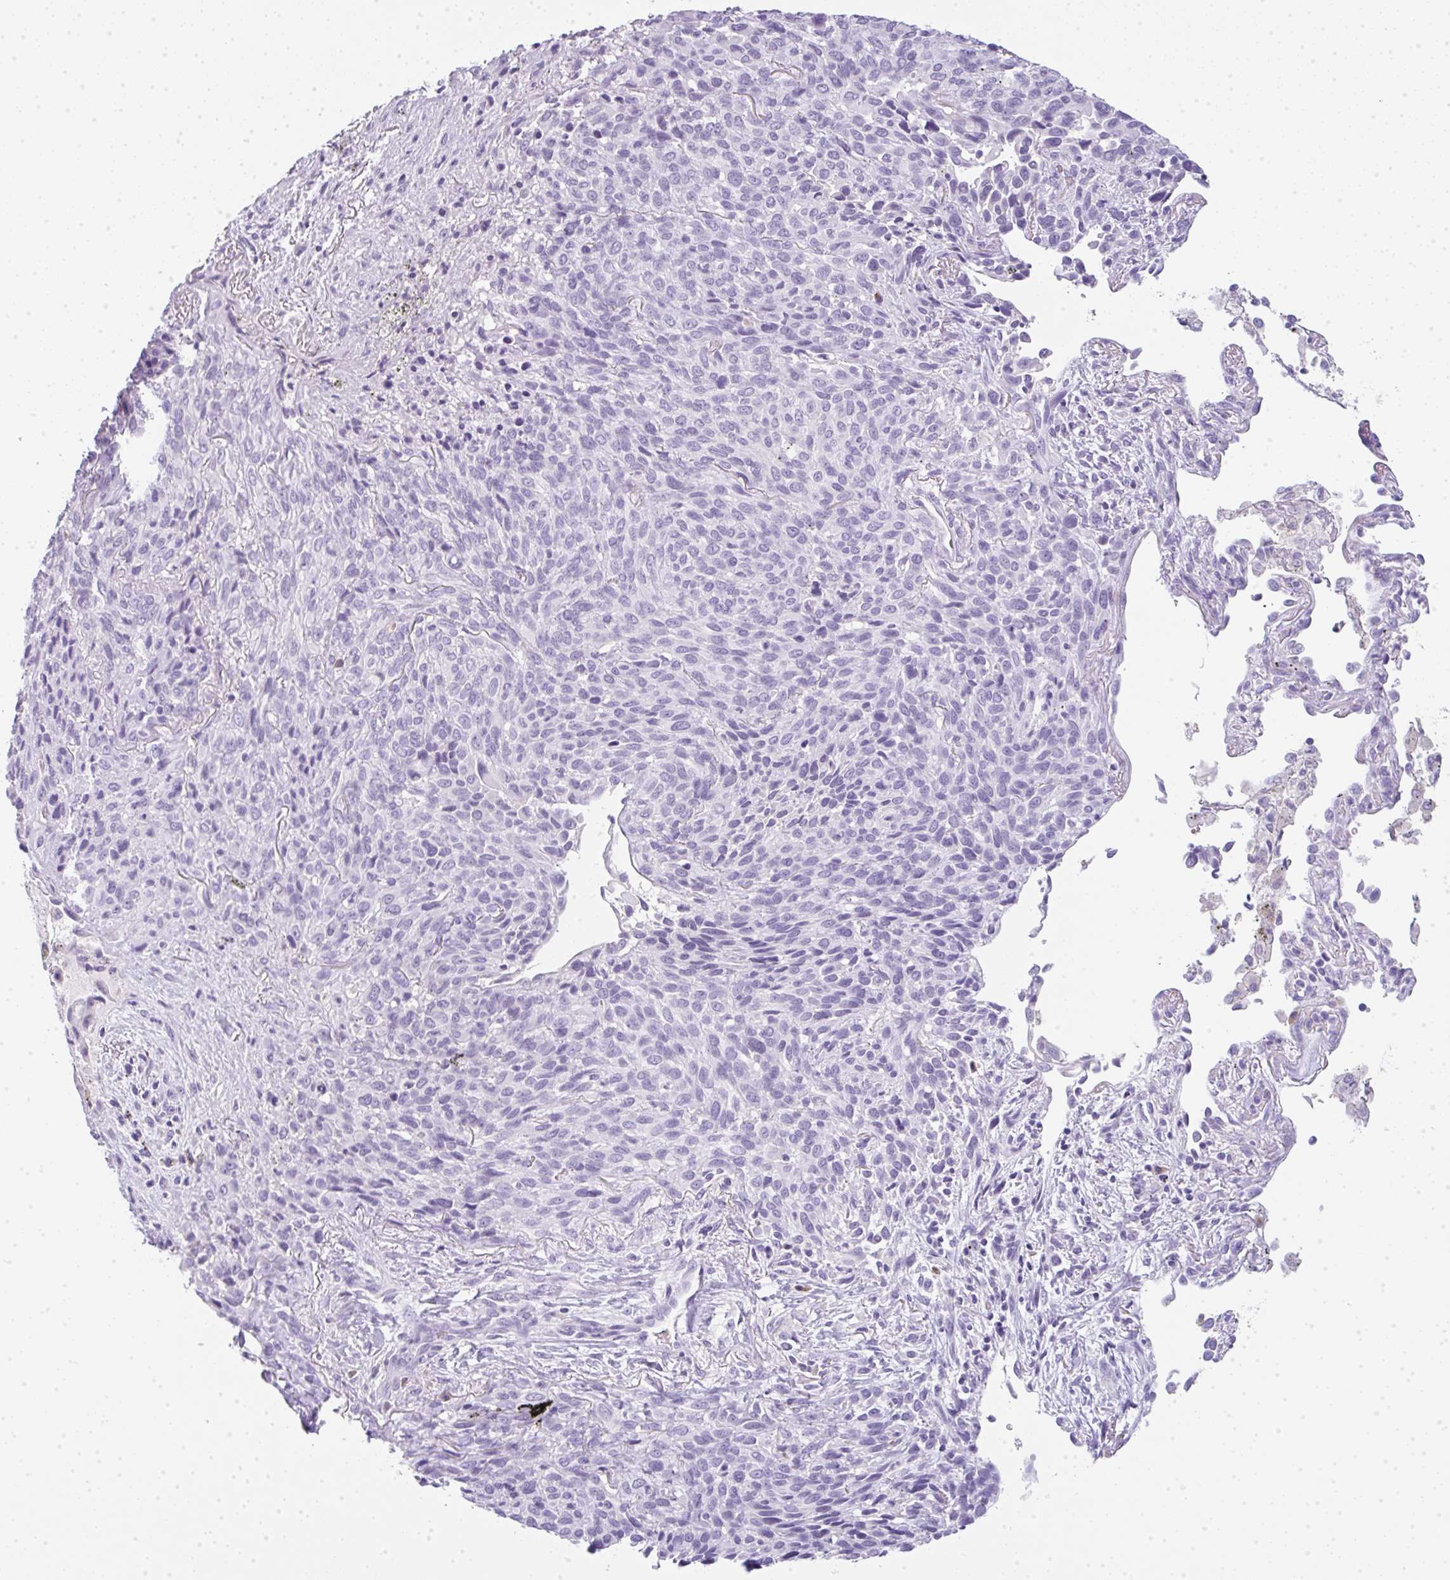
{"staining": {"intensity": "negative", "quantity": "none", "location": "none"}, "tissue": "melanoma", "cell_type": "Tumor cells", "image_type": "cancer", "snomed": [{"axis": "morphology", "description": "Malignant melanoma, Metastatic site"}, {"axis": "topography", "description": "Lung"}], "caption": "DAB (3,3'-diaminobenzidine) immunohistochemical staining of melanoma displays no significant positivity in tumor cells. (Stains: DAB (3,3'-diaminobenzidine) immunohistochemistry (IHC) with hematoxylin counter stain, Microscopy: brightfield microscopy at high magnification).", "gene": "LPAR4", "patient": {"sex": "male", "age": 48}}